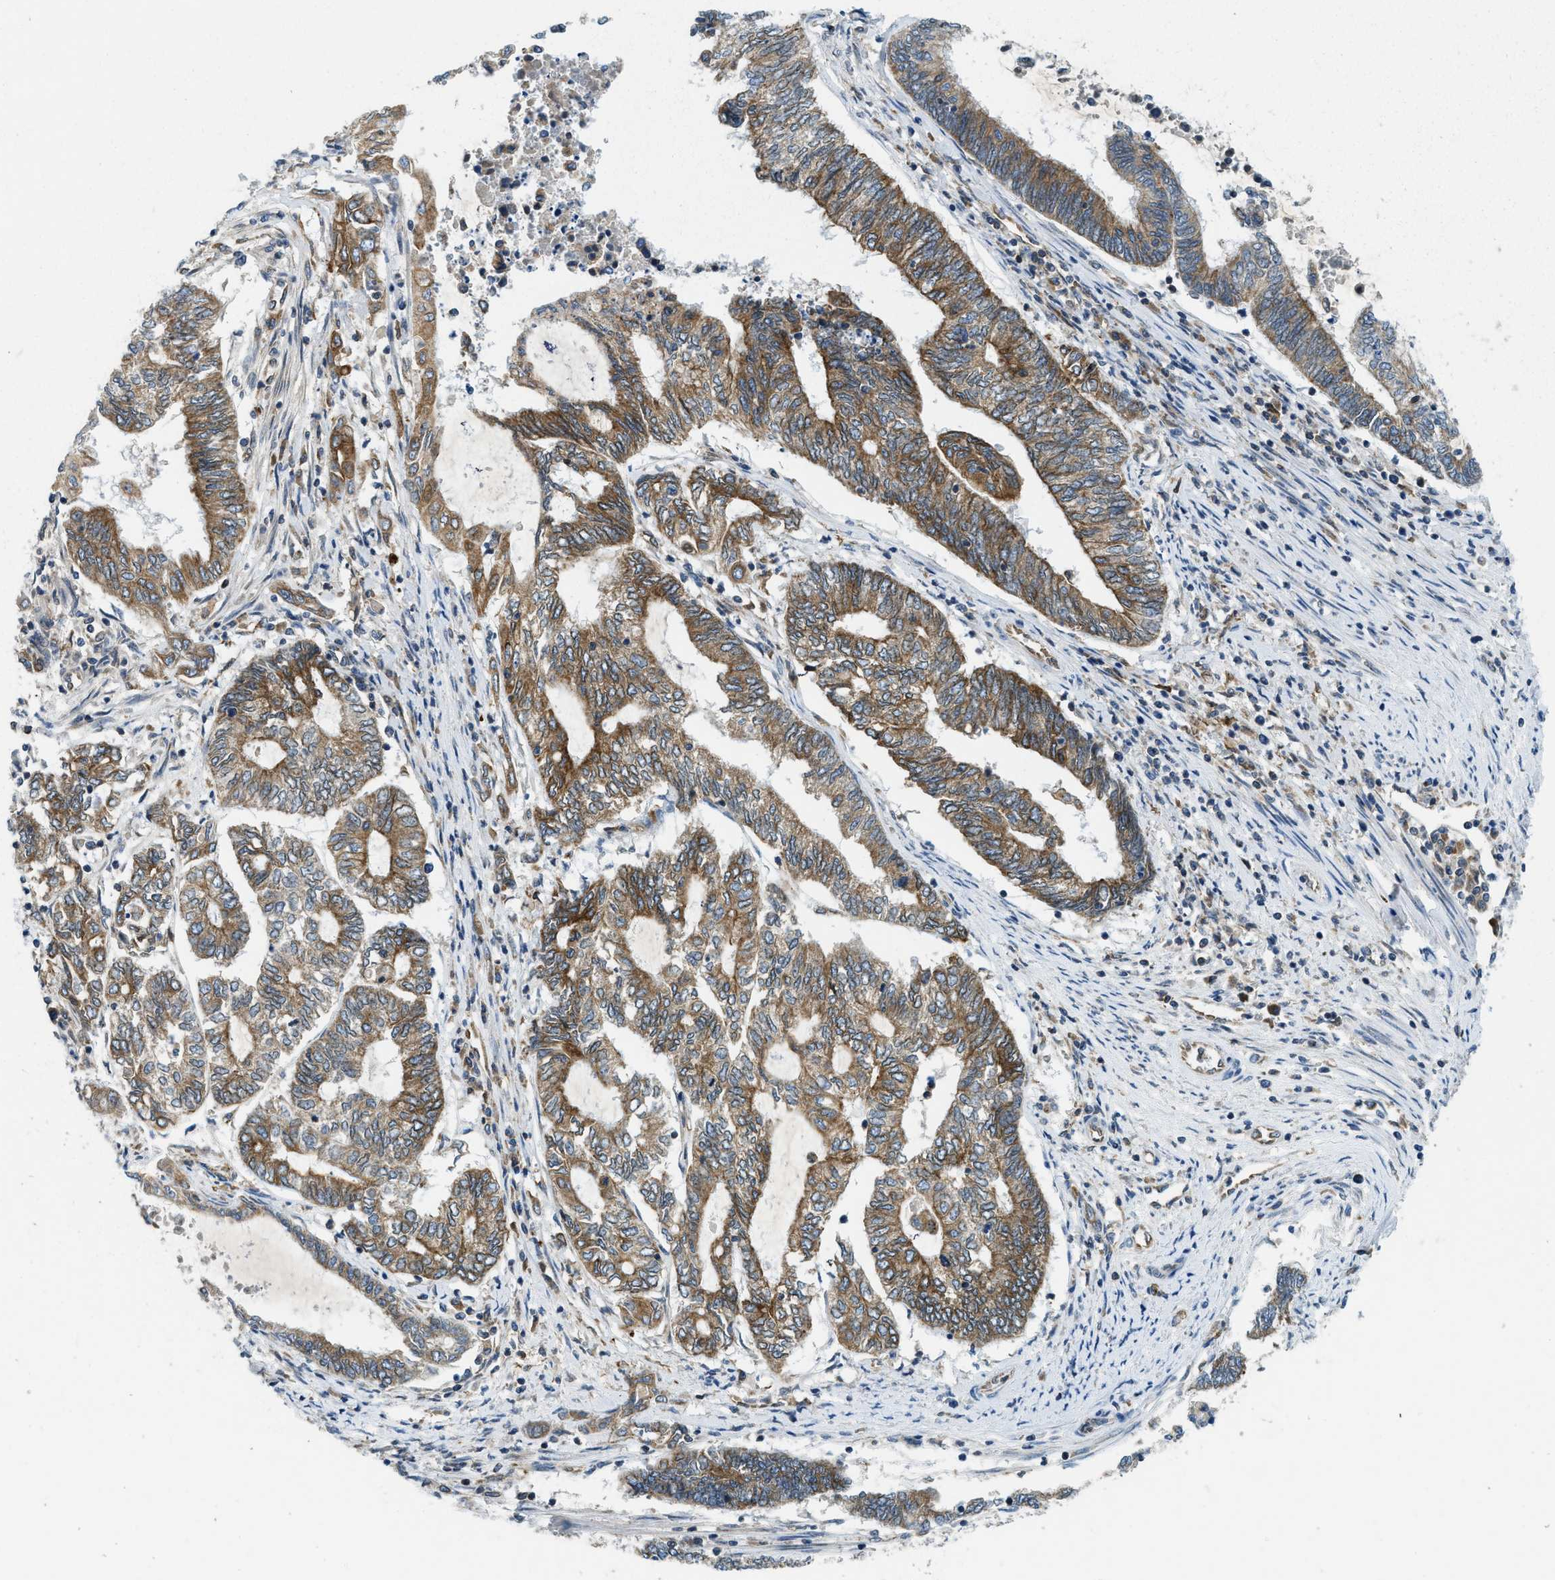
{"staining": {"intensity": "moderate", "quantity": ">75%", "location": "cytoplasmic/membranous"}, "tissue": "endometrial cancer", "cell_type": "Tumor cells", "image_type": "cancer", "snomed": [{"axis": "morphology", "description": "Adenocarcinoma, NOS"}, {"axis": "topography", "description": "Uterus"}, {"axis": "topography", "description": "Endometrium"}], "caption": "Approximately >75% of tumor cells in human endometrial cancer reveal moderate cytoplasmic/membranous protein positivity as visualized by brown immunohistochemical staining.", "gene": "BCAP31", "patient": {"sex": "female", "age": 70}}